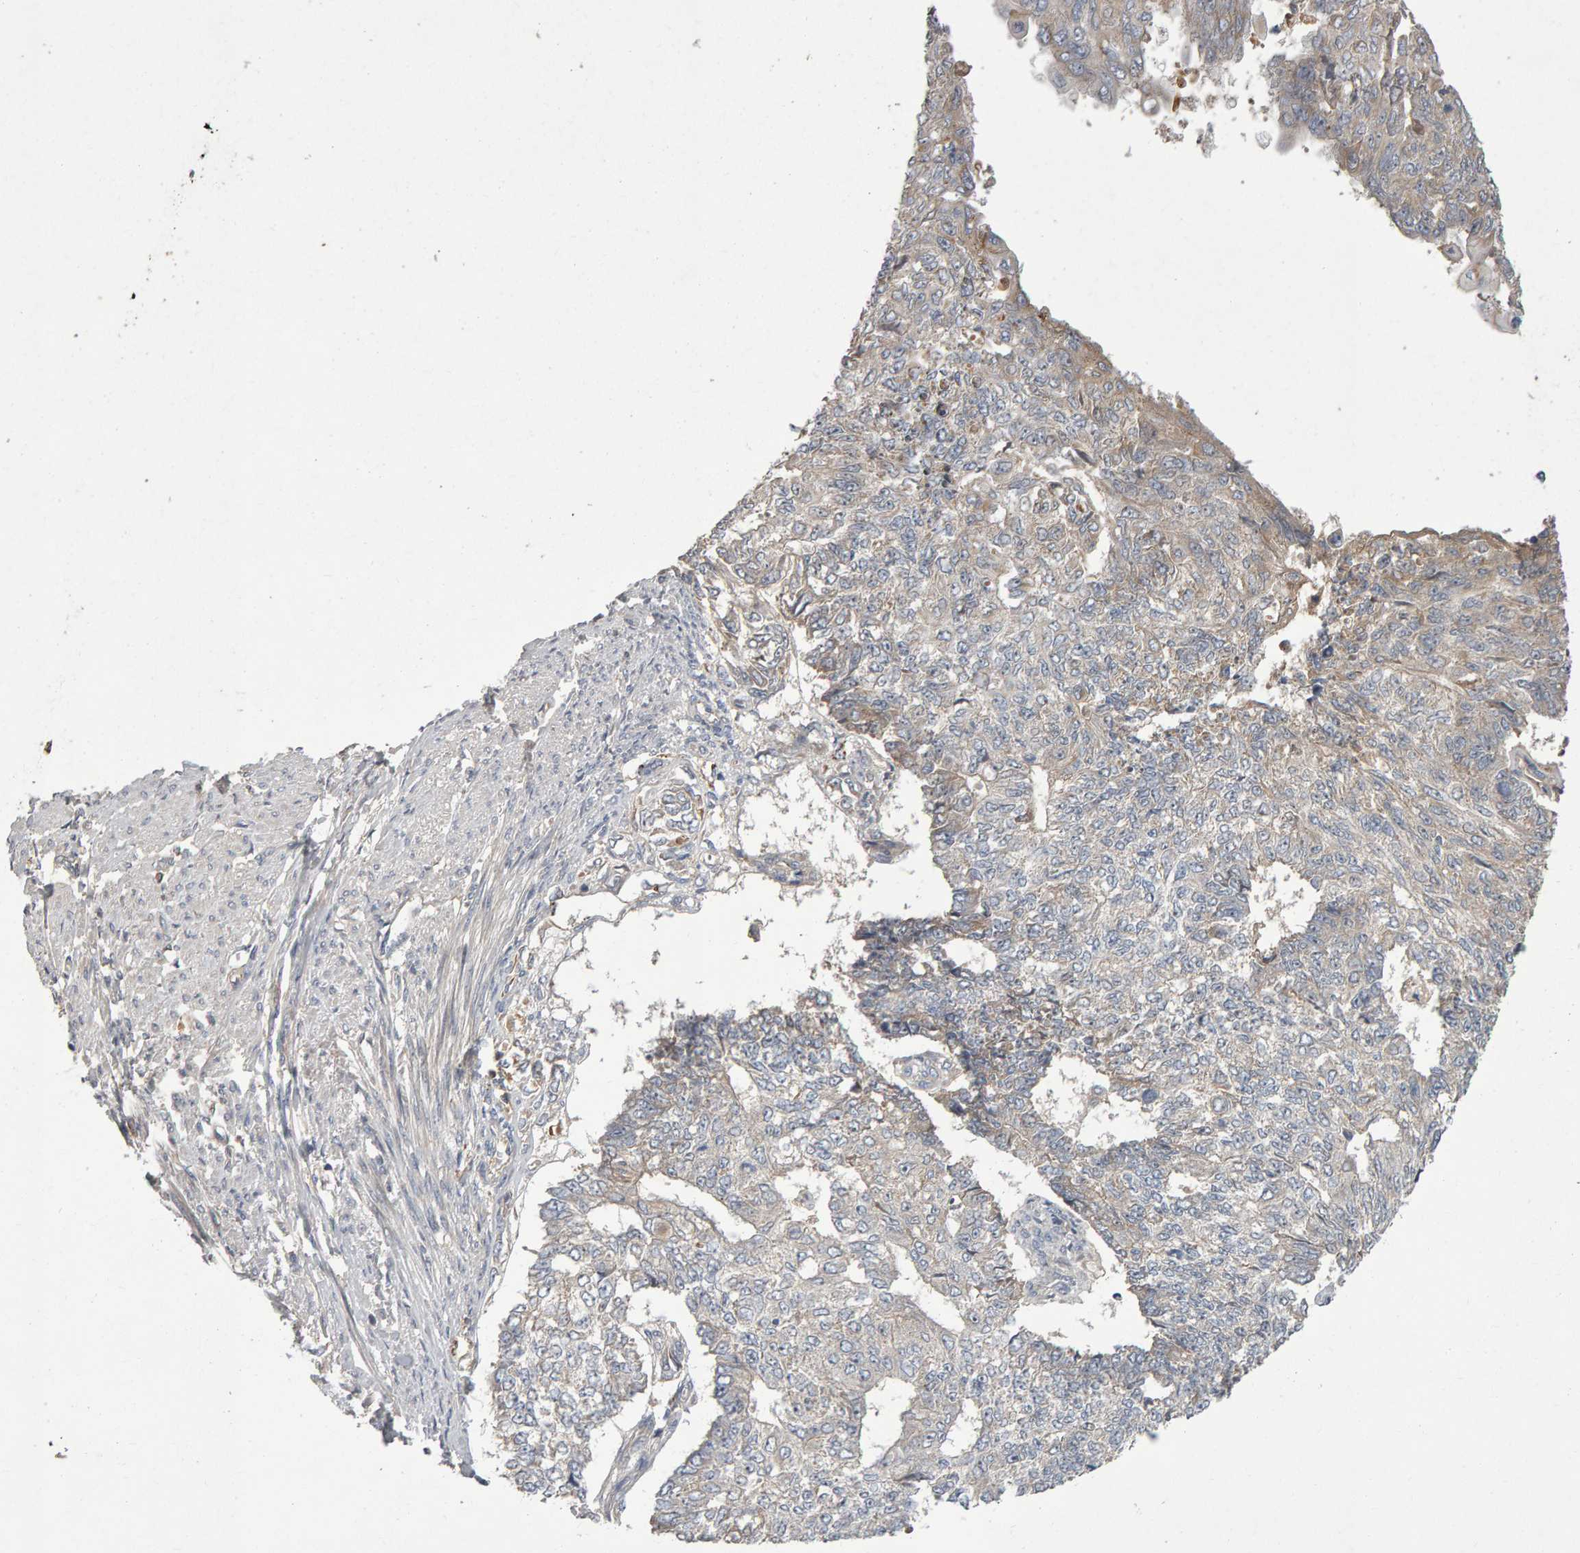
{"staining": {"intensity": "negative", "quantity": "none", "location": "none"}, "tissue": "endometrial cancer", "cell_type": "Tumor cells", "image_type": "cancer", "snomed": [{"axis": "morphology", "description": "Adenocarcinoma, NOS"}, {"axis": "topography", "description": "Endometrium"}], "caption": "This is a photomicrograph of immunohistochemistry (IHC) staining of endometrial adenocarcinoma, which shows no staining in tumor cells.", "gene": "PGS1", "patient": {"sex": "female", "age": 32}}